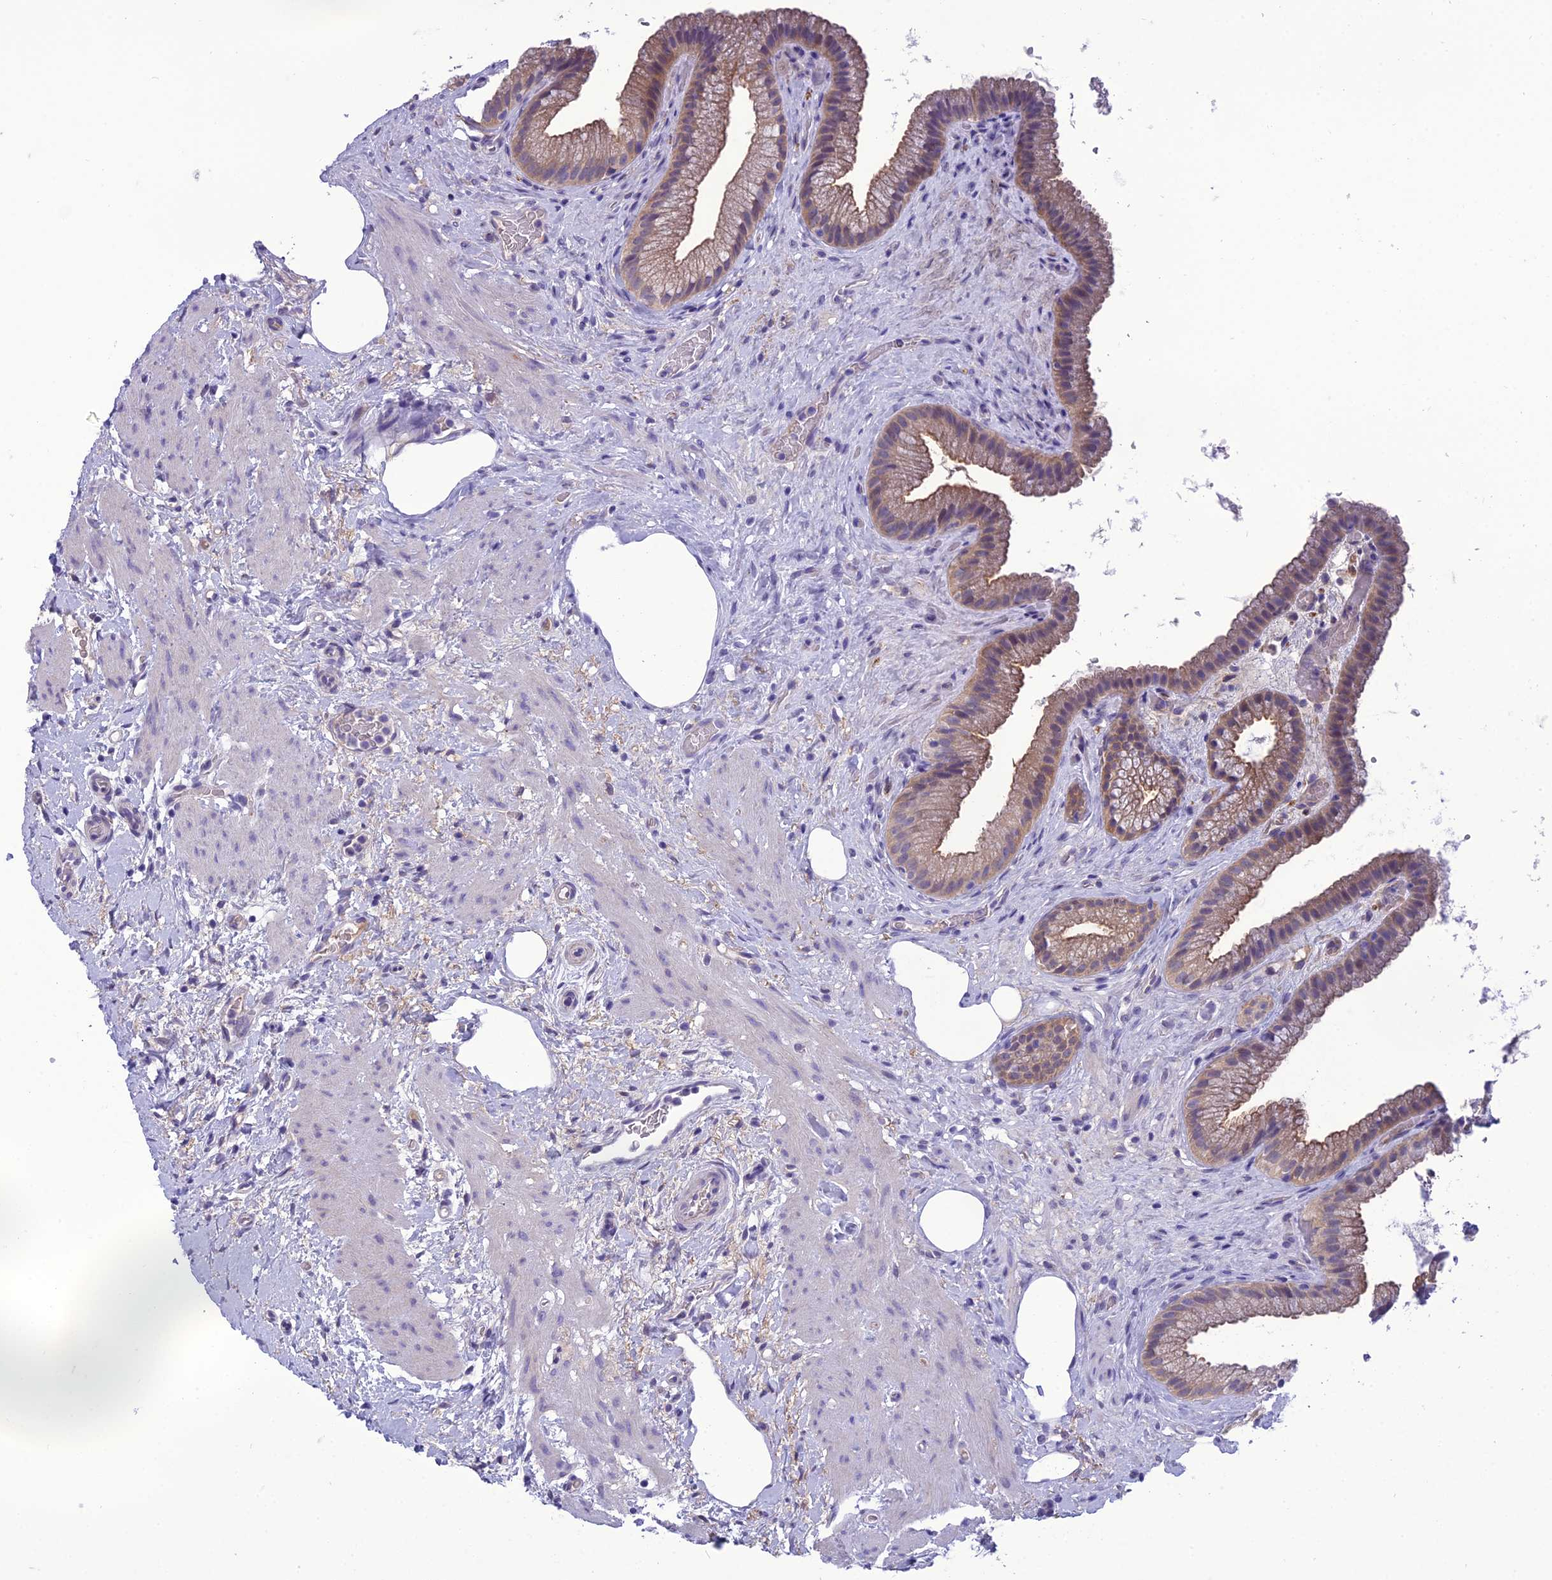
{"staining": {"intensity": "moderate", "quantity": ">75%", "location": "cytoplasmic/membranous,nuclear"}, "tissue": "gallbladder", "cell_type": "Glandular cells", "image_type": "normal", "snomed": [{"axis": "morphology", "description": "Normal tissue, NOS"}, {"axis": "morphology", "description": "Inflammation, NOS"}, {"axis": "topography", "description": "Gallbladder"}], "caption": "Moderate cytoplasmic/membranous,nuclear expression for a protein is identified in about >75% of glandular cells of normal gallbladder using immunohistochemistry (IHC).", "gene": "ANKS4B", "patient": {"sex": "male", "age": 51}}